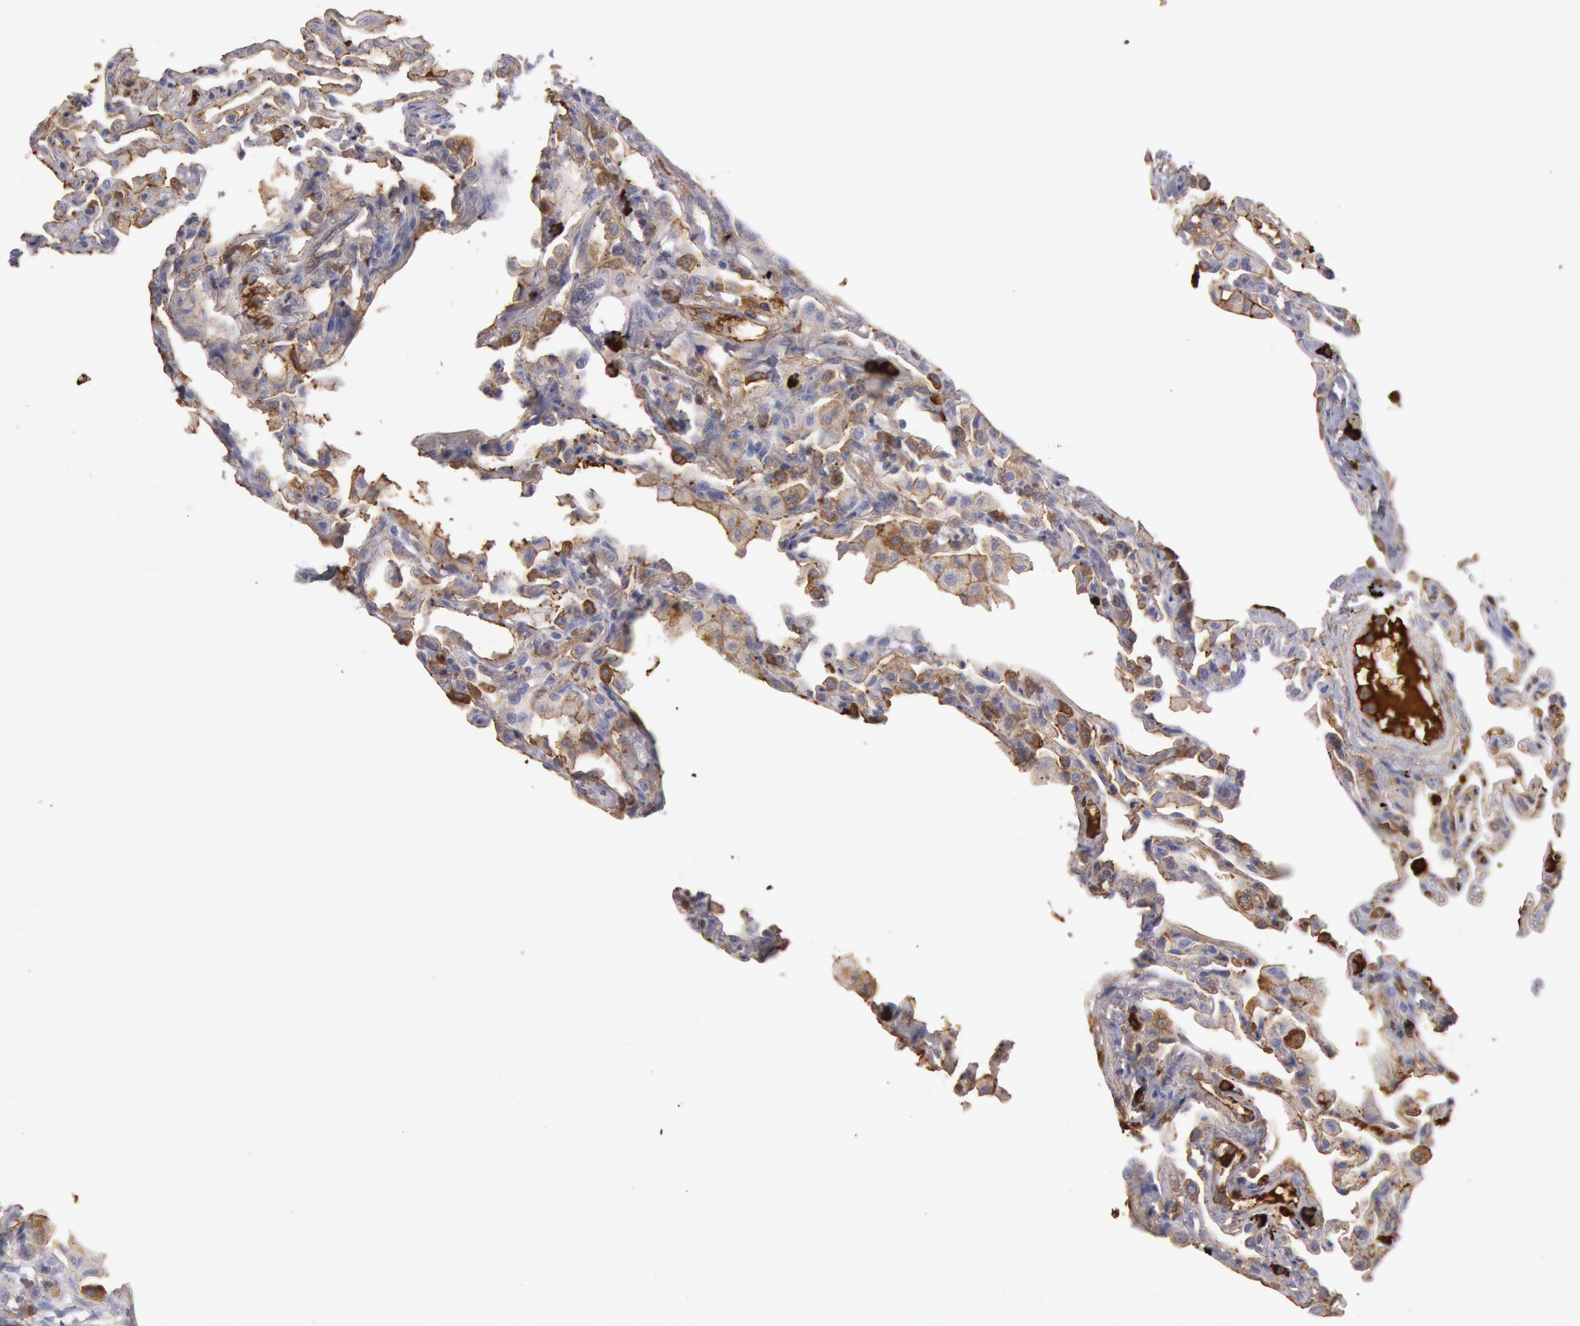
{"staining": {"intensity": "moderate", "quantity": "<25%", "location": "nuclear"}, "tissue": "lung", "cell_type": "Alveolar cells", "image_type": "normal", "snomed": [{"axis": "morphology", "description": "Normal tissue, NOS"}, {"axis": "topography", "description": "Lung"}], "caption": "About <25% of alveolar cells in benign lung exhibit moderate nuclear protein staining as visualized by brown immunohistochemical staining.", "gene": "IGHA1", "patient": {"sex": "female", "age": 49}}